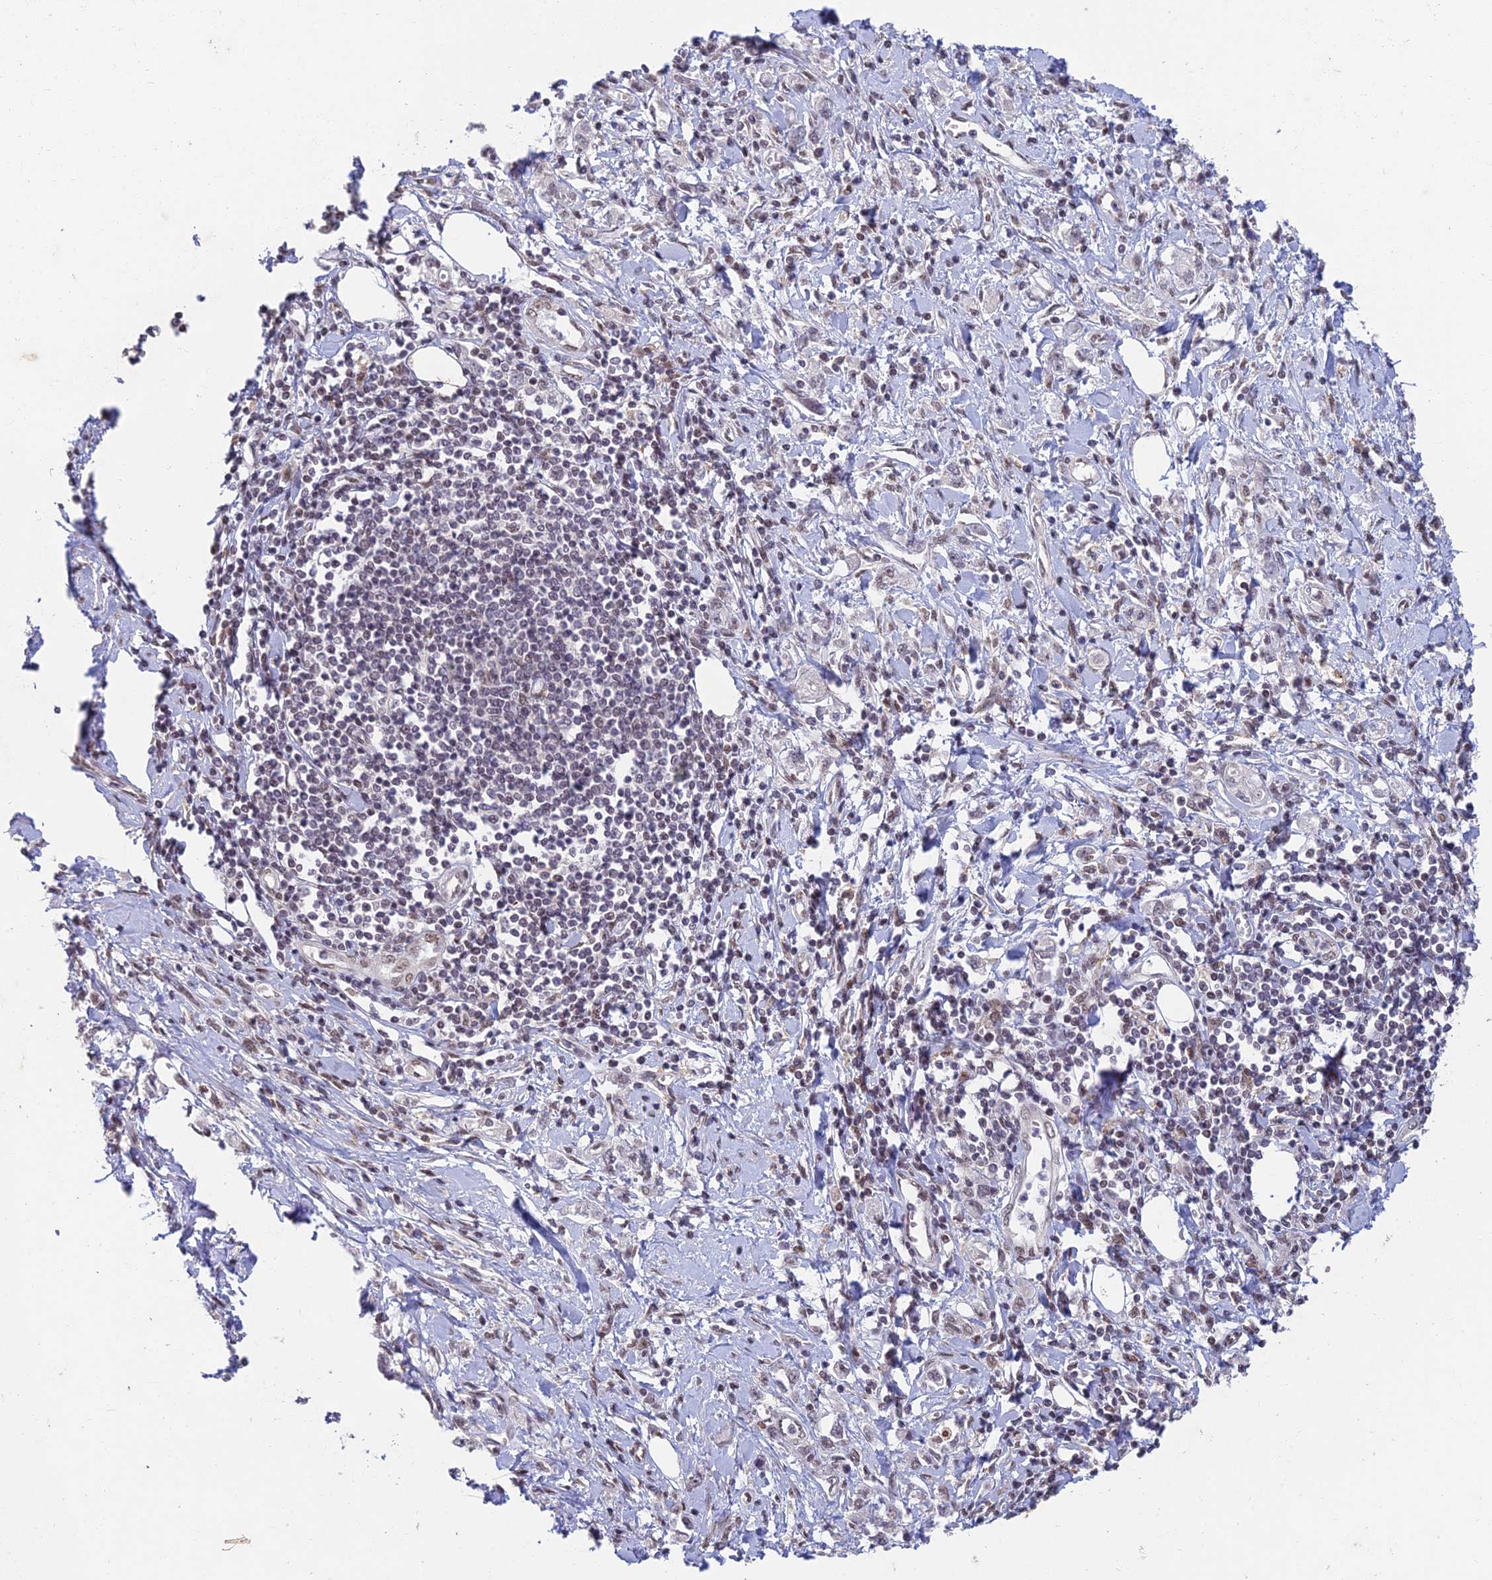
{"staining": {"intensity": "weak", "quantity": ">75%", "location": "nuclear"}, "tissue": "stomach cancer", "cell_type": "Tumor cells", "image_type": "cancer", "snomed": [{"axis": "morphology", "description": "Adenocarcinoma, NOS"}, {"axis": "topography", "description": "Stomach"}], "caption": "Immunohistochemistry (IHC) histopathology image of neoplastic tissue: human stomach adenocarcinoma stained using immunohistochemistry (IHC) reveals low levels of weak protein expression localized specifically in the nuclear of tumor cells, appearing as a nuclear brown color.", "gene": "ABHD17A", "patient": {"sex": "female", "age": 76}}